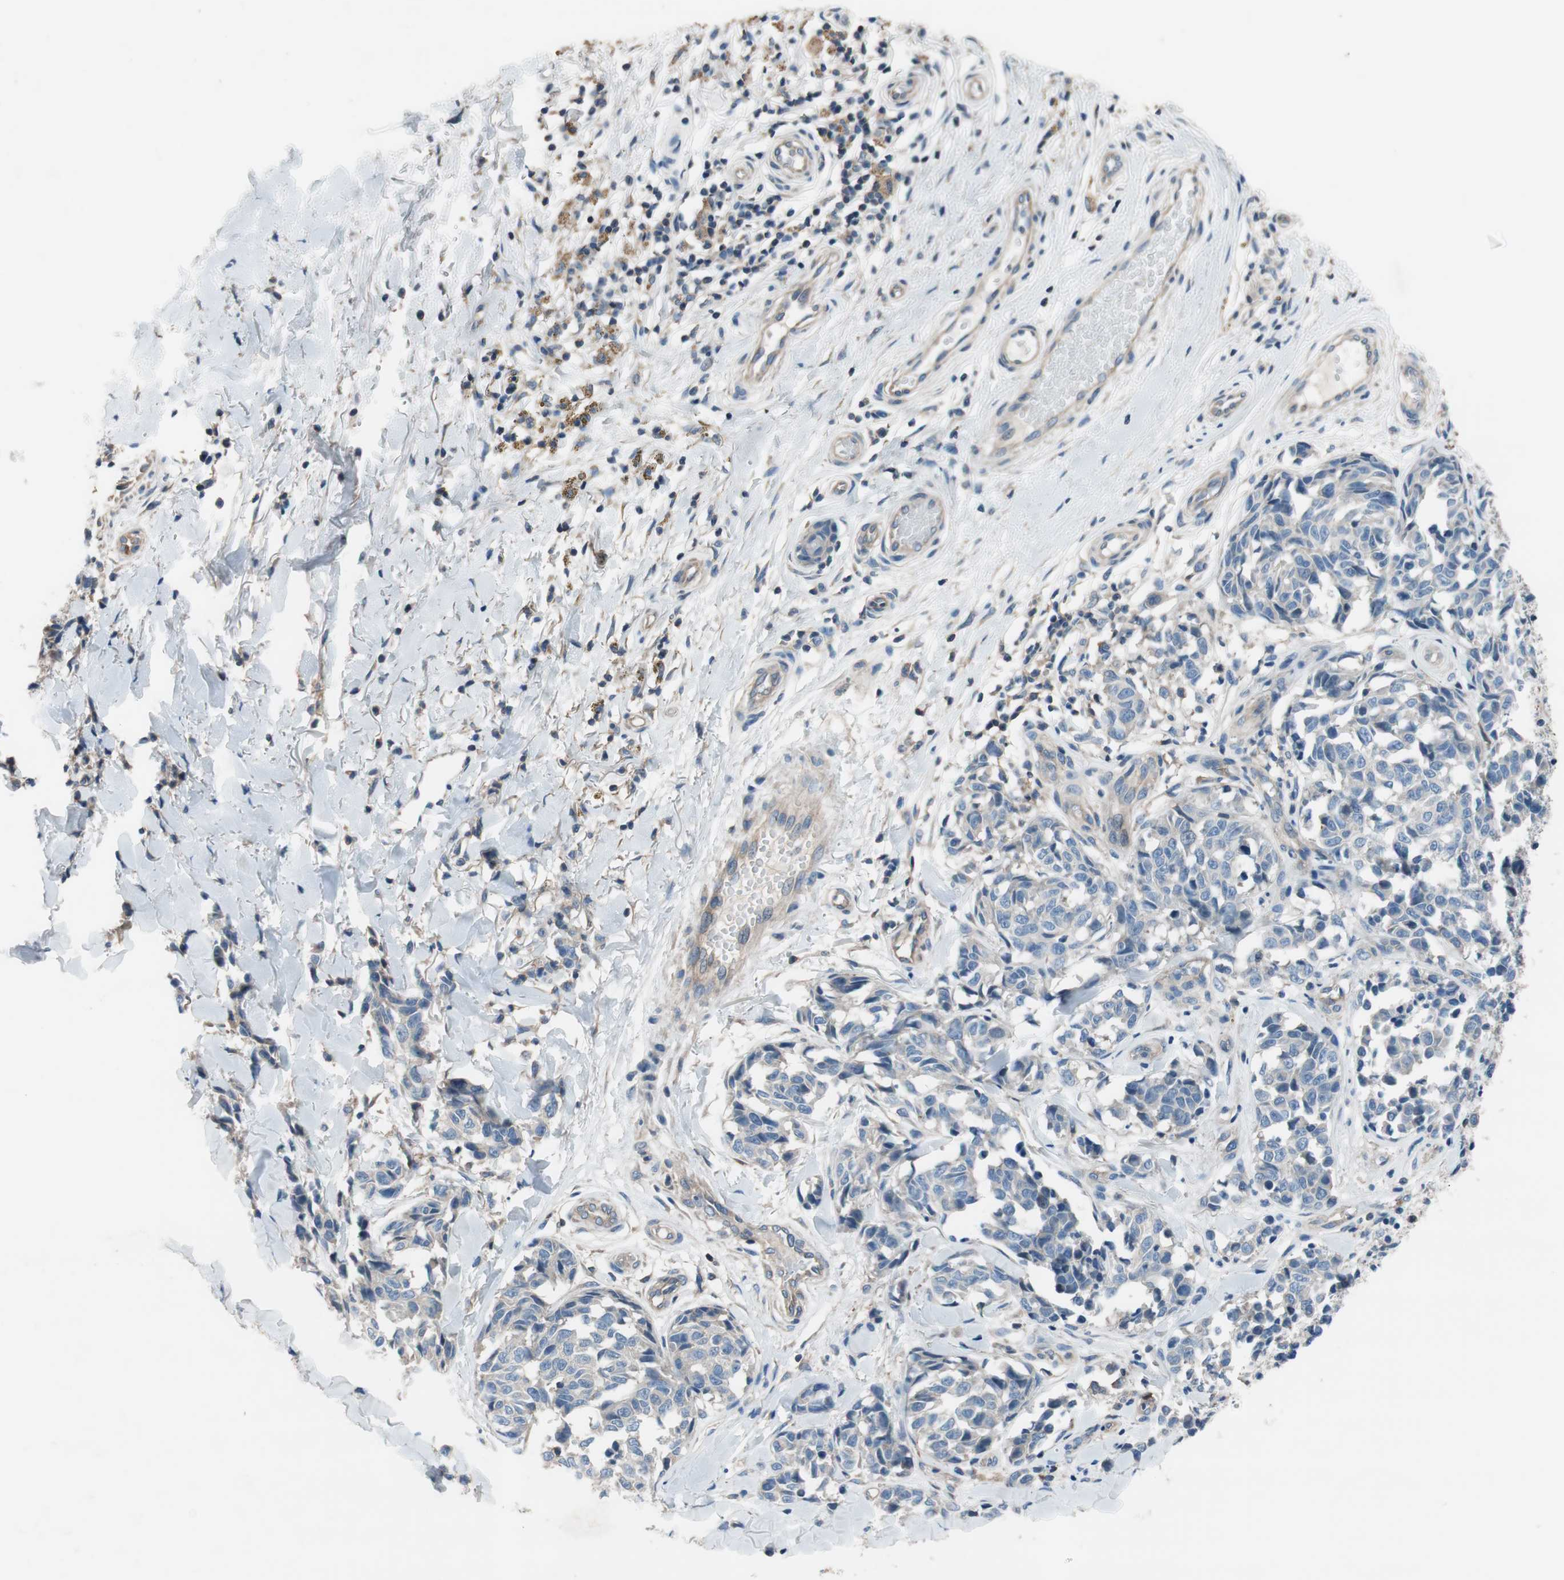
{"staining": {"intensity": "negative", "quantity": "none", "location": "none"}, "tissue": "melanoma", "cell_type": "Tumor cells", "image_type": "cancer", "snomed": [{"axis": "morphology", "description": "Malignant melanoma, NOS"}, {"axis": "topography", "description": "Skin"}], "caption": "IHC of human melanoma demonstrates no staining in tumor cells. (Stains: DAB IHC with hematoxylin counter stain, Microscopy: brightfield microscopy at high magnification).", "gene": "CALML3", "patient": {"sex": "female", "age": 64}}